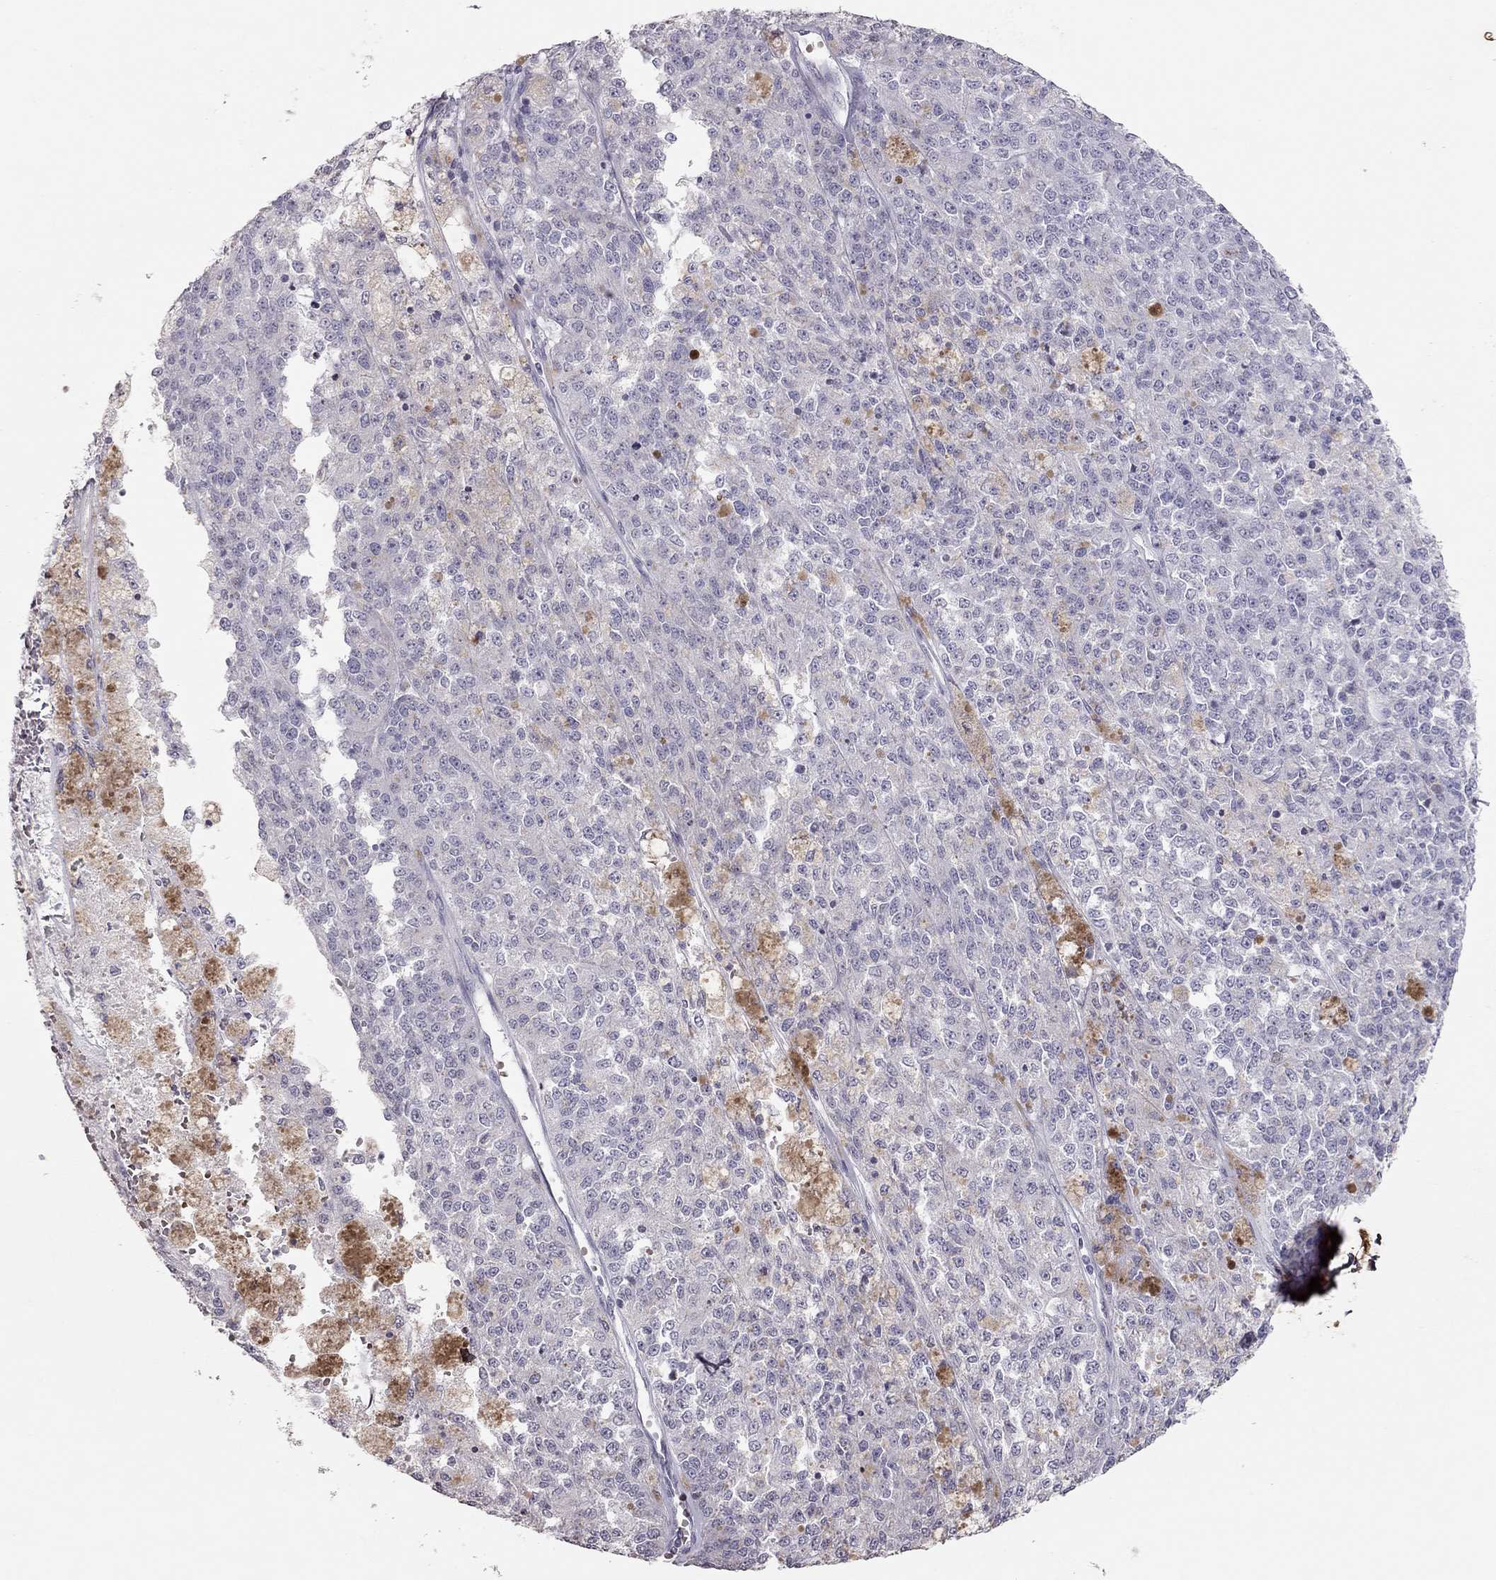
{"staining": {"intensity": "negative", "quantity": "none", "location": "none"}, "tissue": "melanoma", "cell_type": "Tumor cells", "image_type": "cancer", "snomed": [{"axis": "morphology", "description": "Malignant melanoma, Metastatic site"}, {"axis": "topography", "description": "Lymph node"}], "caption": "Melanoma was stained to show a protein in brown. There is no significant staining in tumor cells.", "gene": "TSHB", "patient": {"sex": "female", "age": 64}}